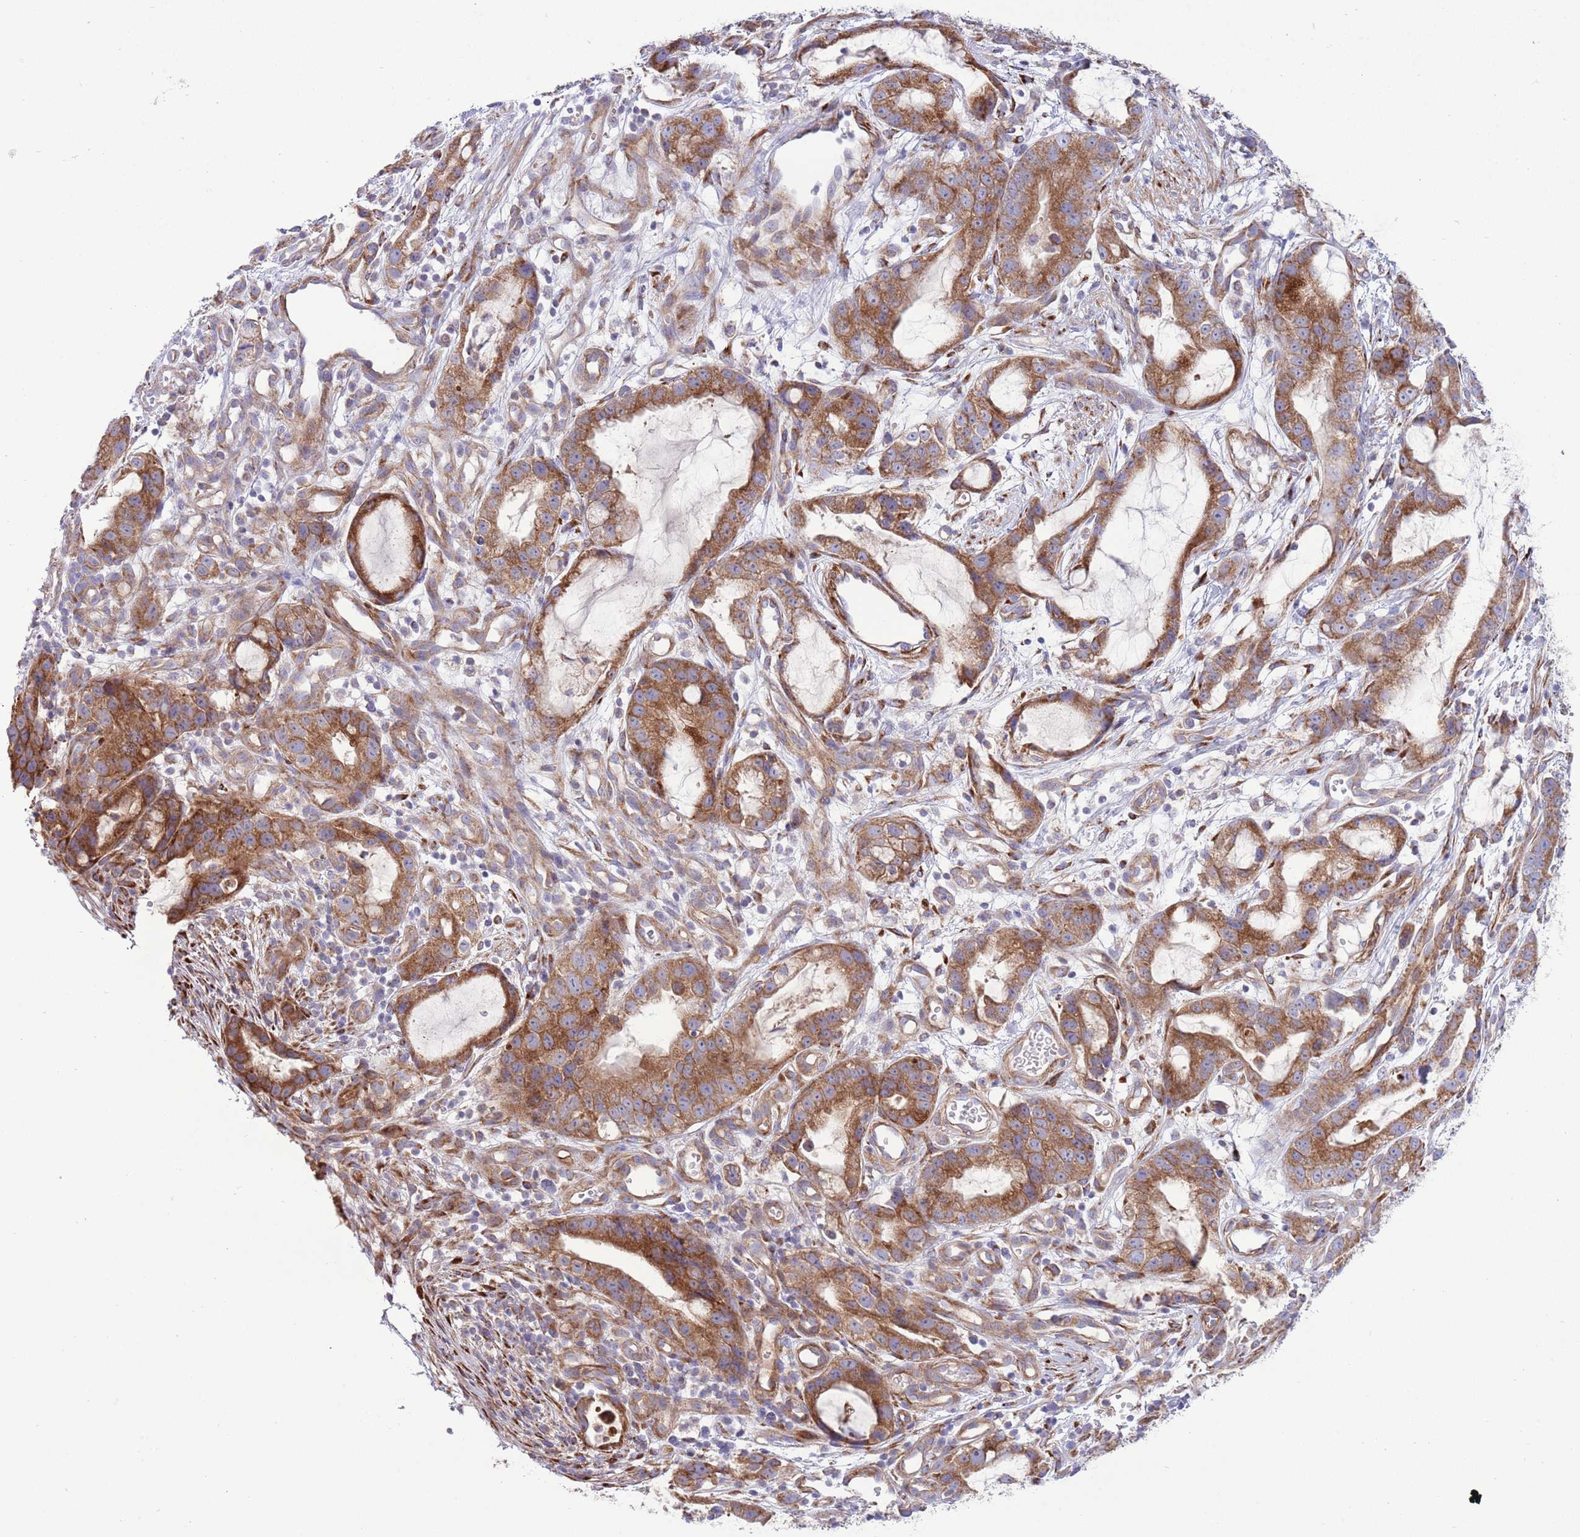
{"staining": {"intensity": "strong", "quantity": ">75%", "location": "cytoplasmic/membranous"}, "tissue": "stomach cancer", "cell_type": "Tumor cells", "image_type": "cancer", "snomed": [{"axis": "morphology", "description": "Adenocarcinoma, NOS"}, {"axis": "topography", "description": "Stomach"}], "caption": "Tumor cells reveal strong cytoplasmic/membranous expression in approximately >75% of cells in stomach adenocarcinoma. The protein of interest is stained brown, and the nuclei are stained in blue (DAB (3,3'-diaminobenzidine) IHC with brightfield microscopy, high magnification).", "gene": "TOMM5", "patient": {"sex": "male", "age": 55}}